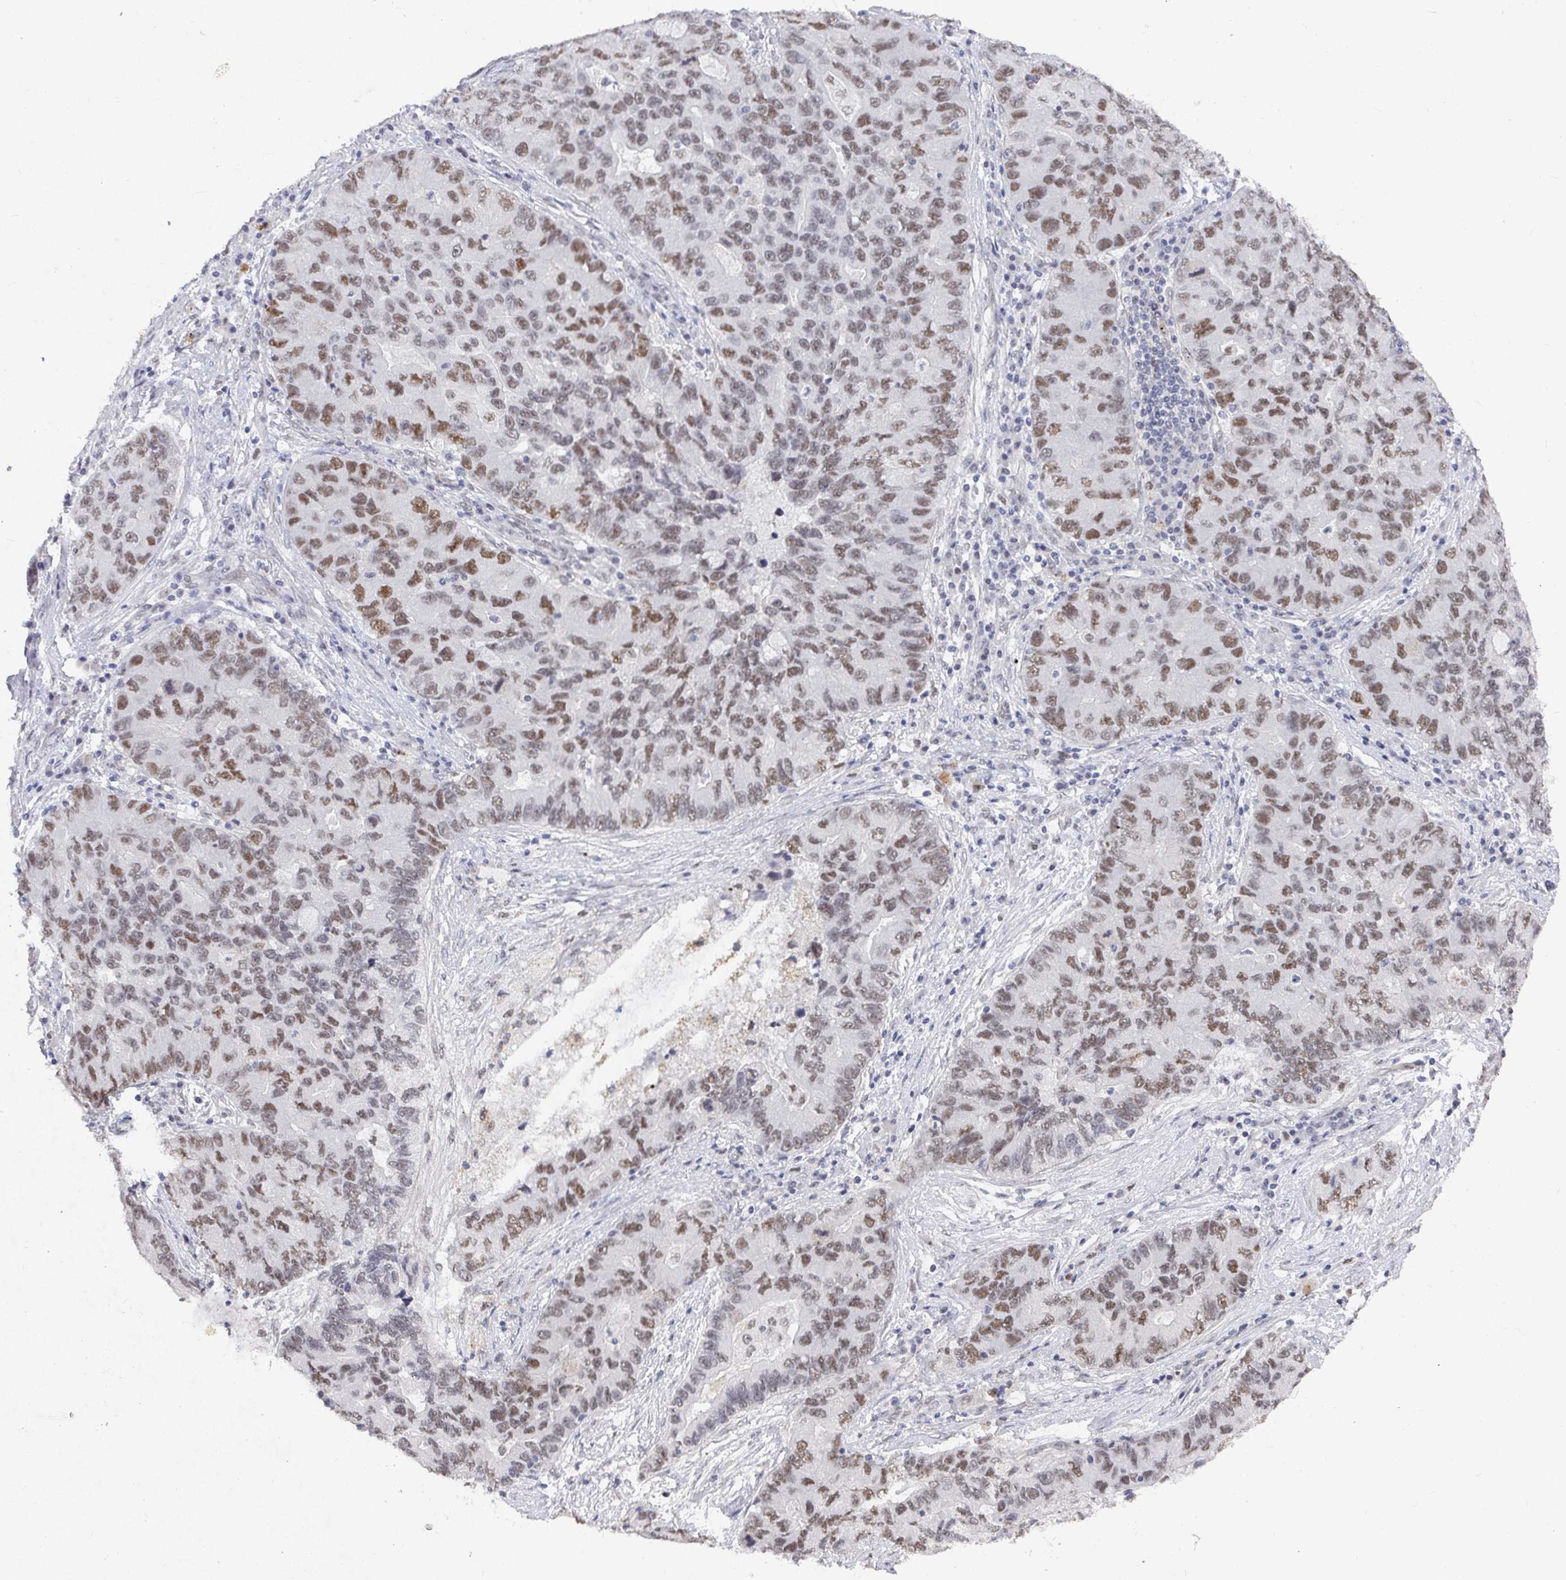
{"staining": {"intensity": "moderate", "quantity": ">75%", "location": "nuclear"}, "tissue": "lung cancer", "cell_type": "Tumor cells", "image_type": "cancer", "snomed": [{"axis": "morphology", "description": "Adenocarcinoma, NOS"}, {"axis": "morphology", "description": "Adenocarcinoma, metastatic, NOS"}, {"axis": "topography", "description": "Lymph node"}, {"axis": "topography", "description": "Lung"}], "caption": "A photomicrograph showing moderate nuclear positivity in approximately >75% of tumor cells in adenocarcinoma (lung), as visualized by brown immunohistochemical staining.", "gene": "RCOR1", "patient": {"sex": "female", "age": 54}}